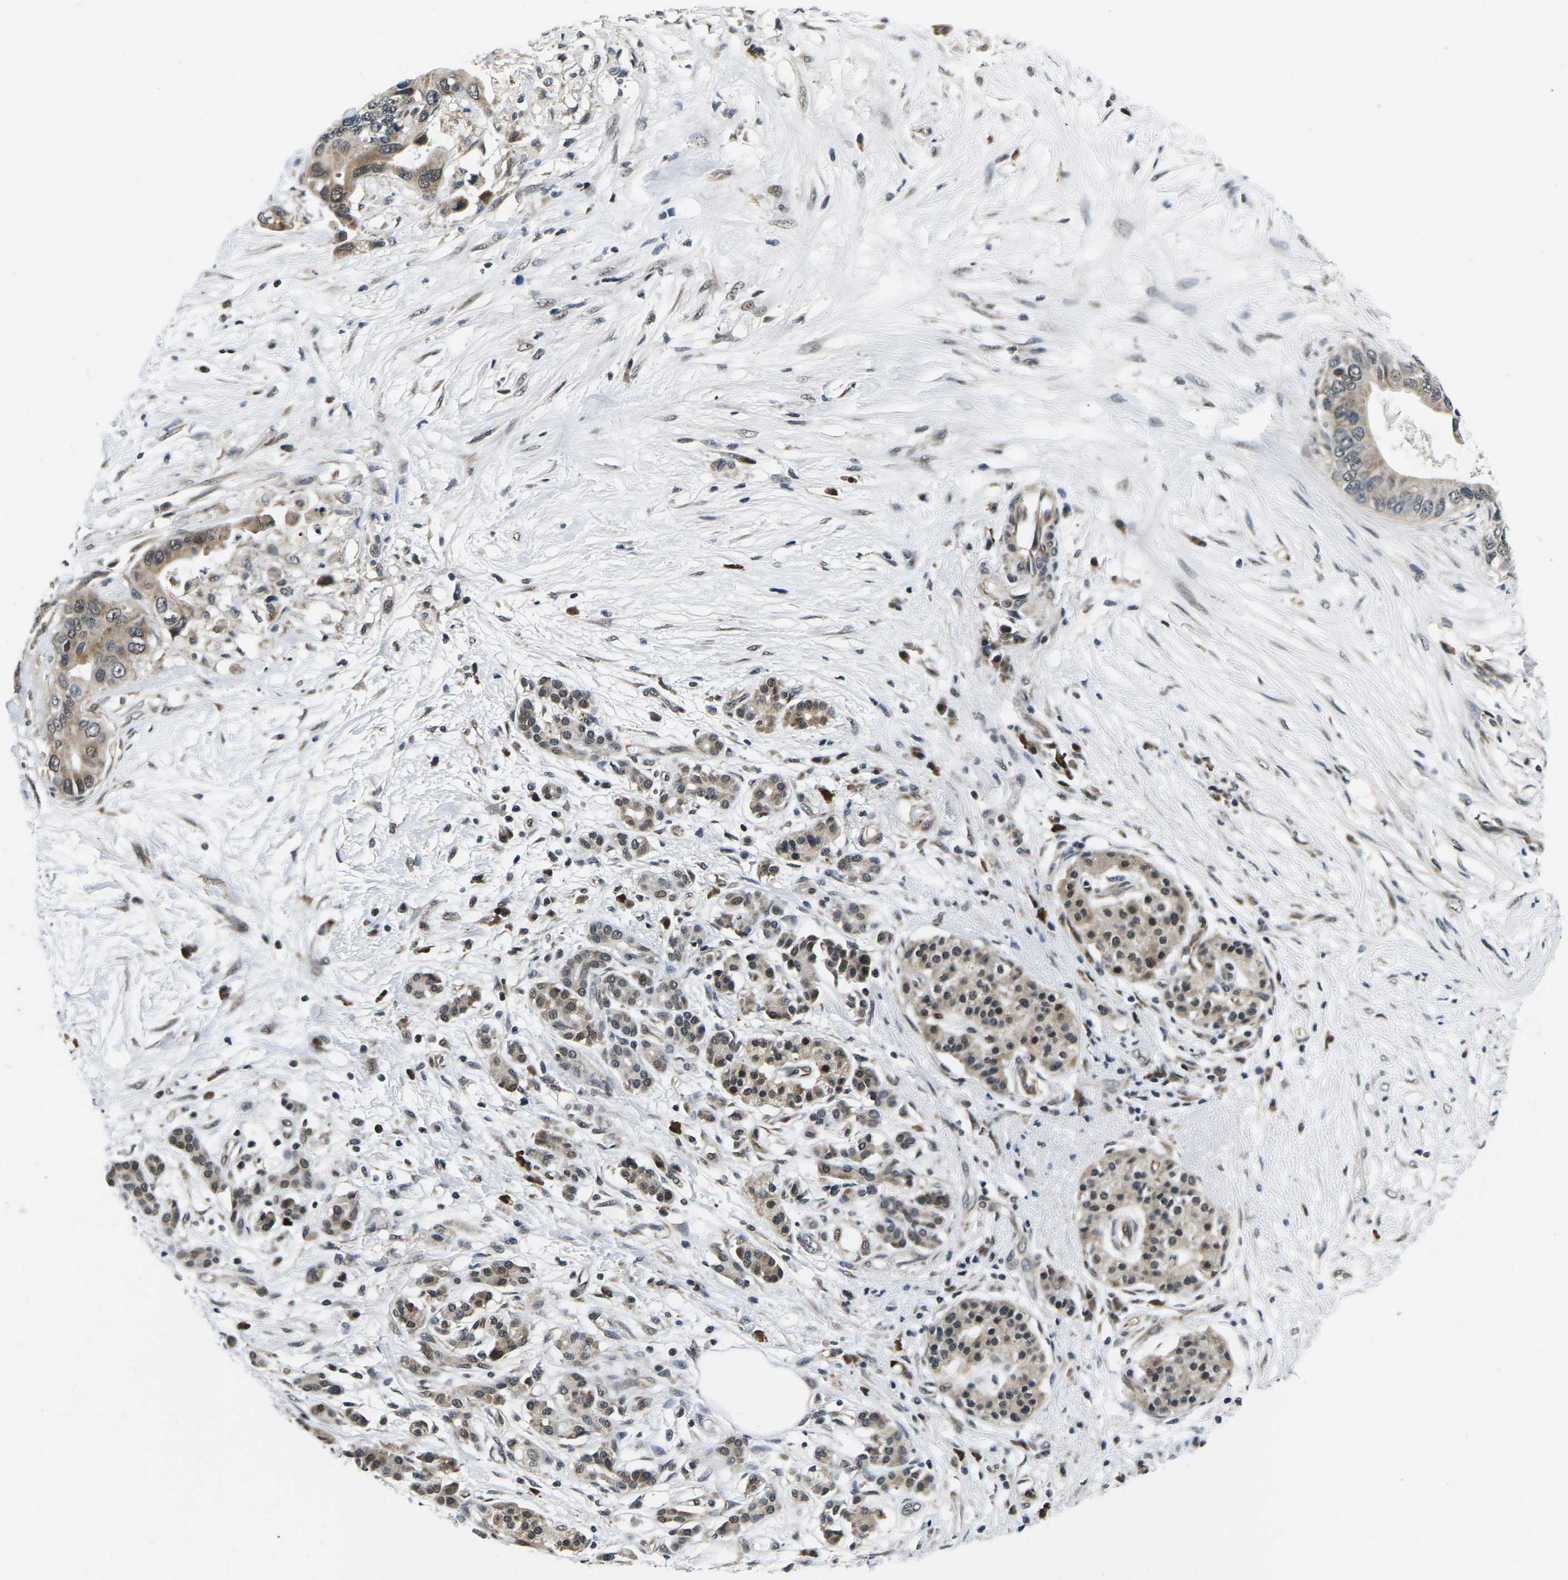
{"staining": {"intensity": "weak", "quantity": "25%-75%", "location": "cytoplasmic/membranous,nuclear"}, "tissue": "pancreatic cancer", "cell_type": "Tumor cells", "image_type": "cancer", "snomed": [{"axis": "morphology", "description": "Adenocarcinoma, NOS"}, {"axis": "topography", "description": "Pancreas"}], "caption": "Pancreatic cancer (adenocarcinoma) stained with a brown dye reveals weak cytoplasmic/membranous and nuclear positive positivity in approximately 25%-75% of tumor cells.", "gene": "CCNE1", "patient": {"sex": "male", "age": 77}}